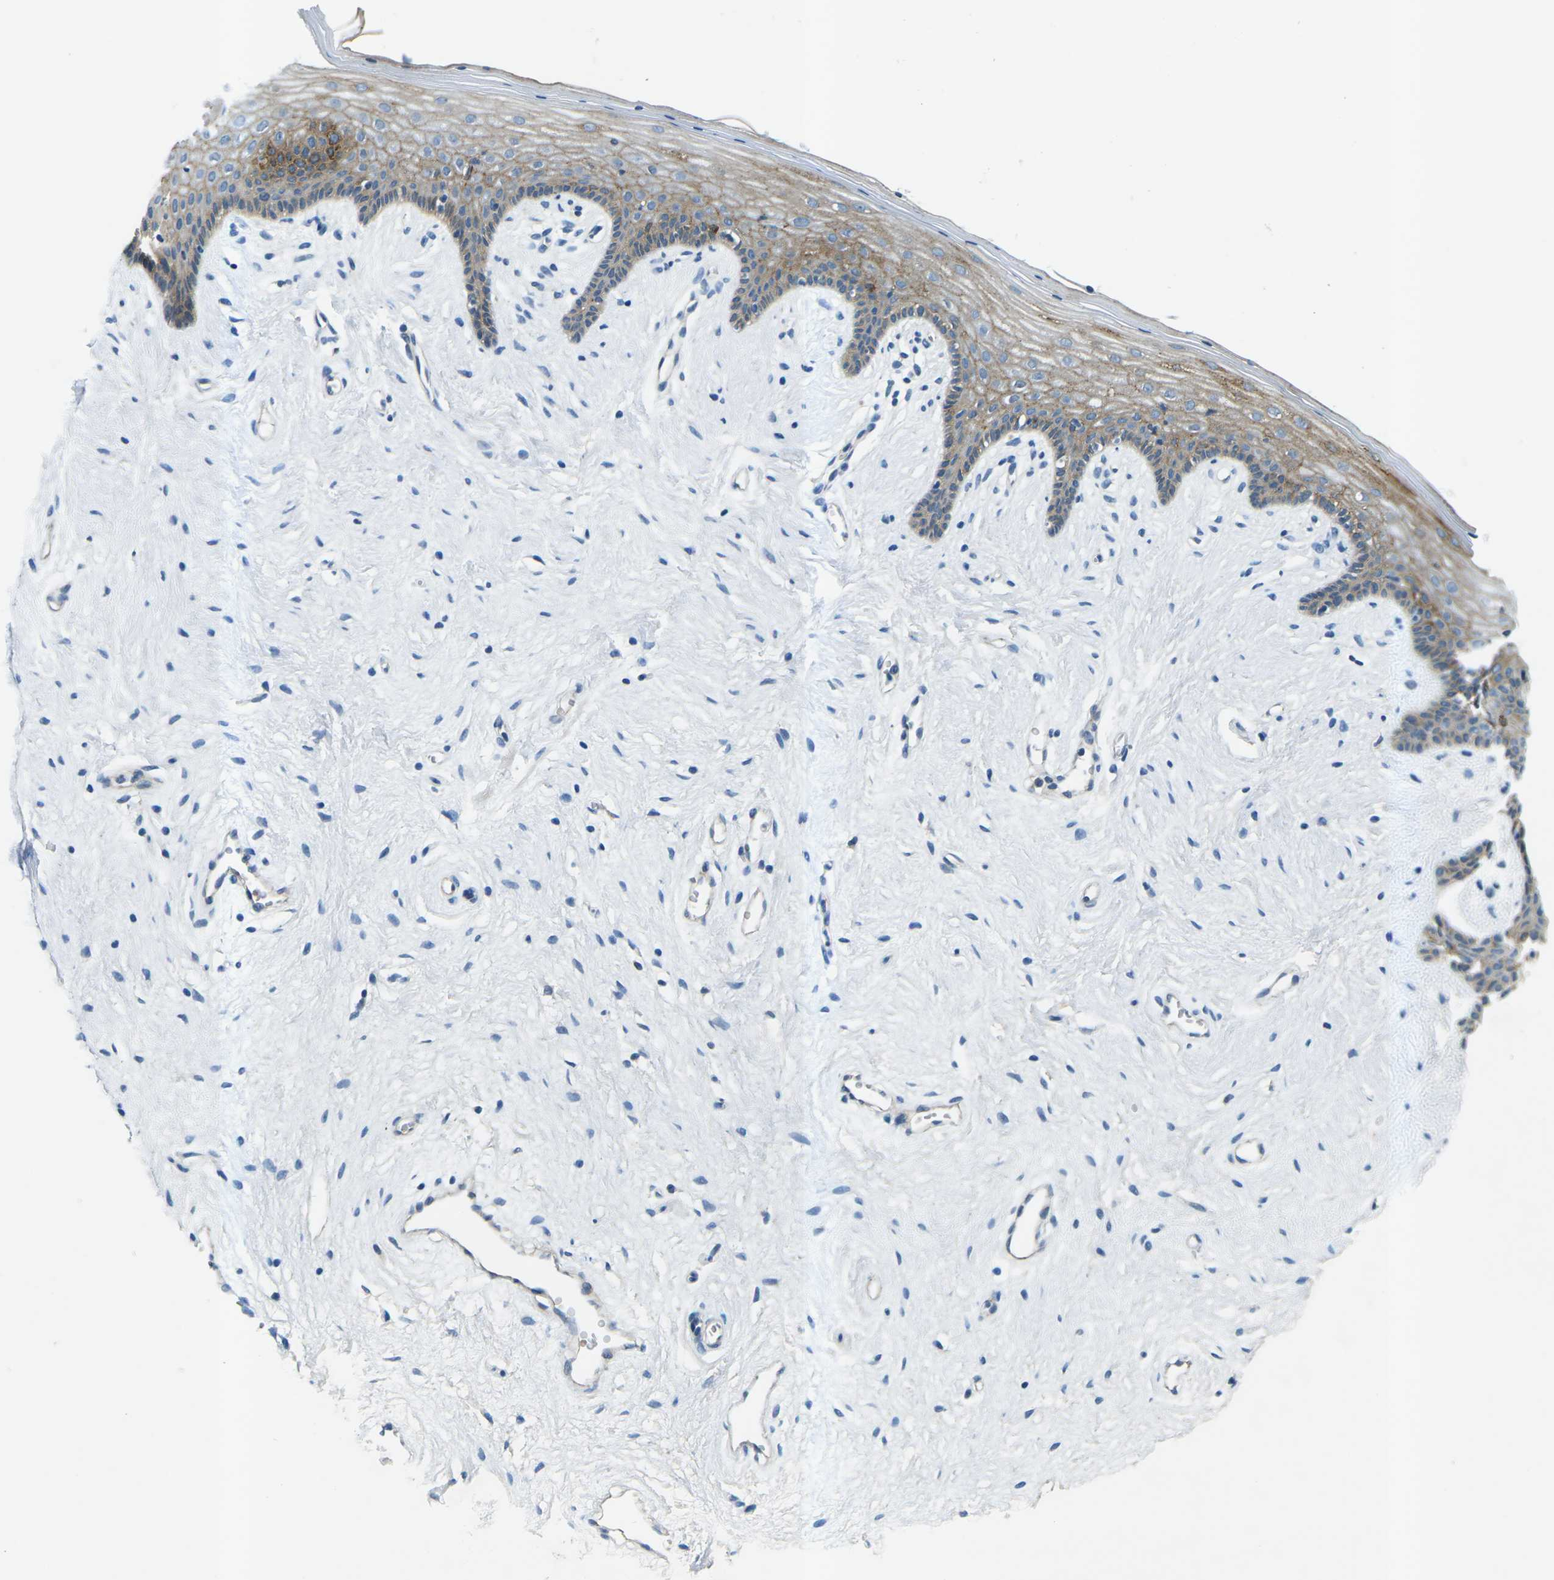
{"staining": {"intensity": "moderate", "quantity": "<25%", "location": "cytoplasmic/membranous"}, "tissue": "vagina", "cell_type": "Squamous epithelial cells", "image_type": "normal", "snomed": [{"axis": "morphology", "description": "Normal tissue, NOS"}, {"axis": "topography", "description": "Vagina"}], "caption": "About <25% of squamous epithelial cells in unremarkable vagina show moderate cytoplasmic/membranous protein expression as visualized by brown immunohistochemical staining.", "gene": "CTNND1", "patient": {"sex": "female", "age": 44}}